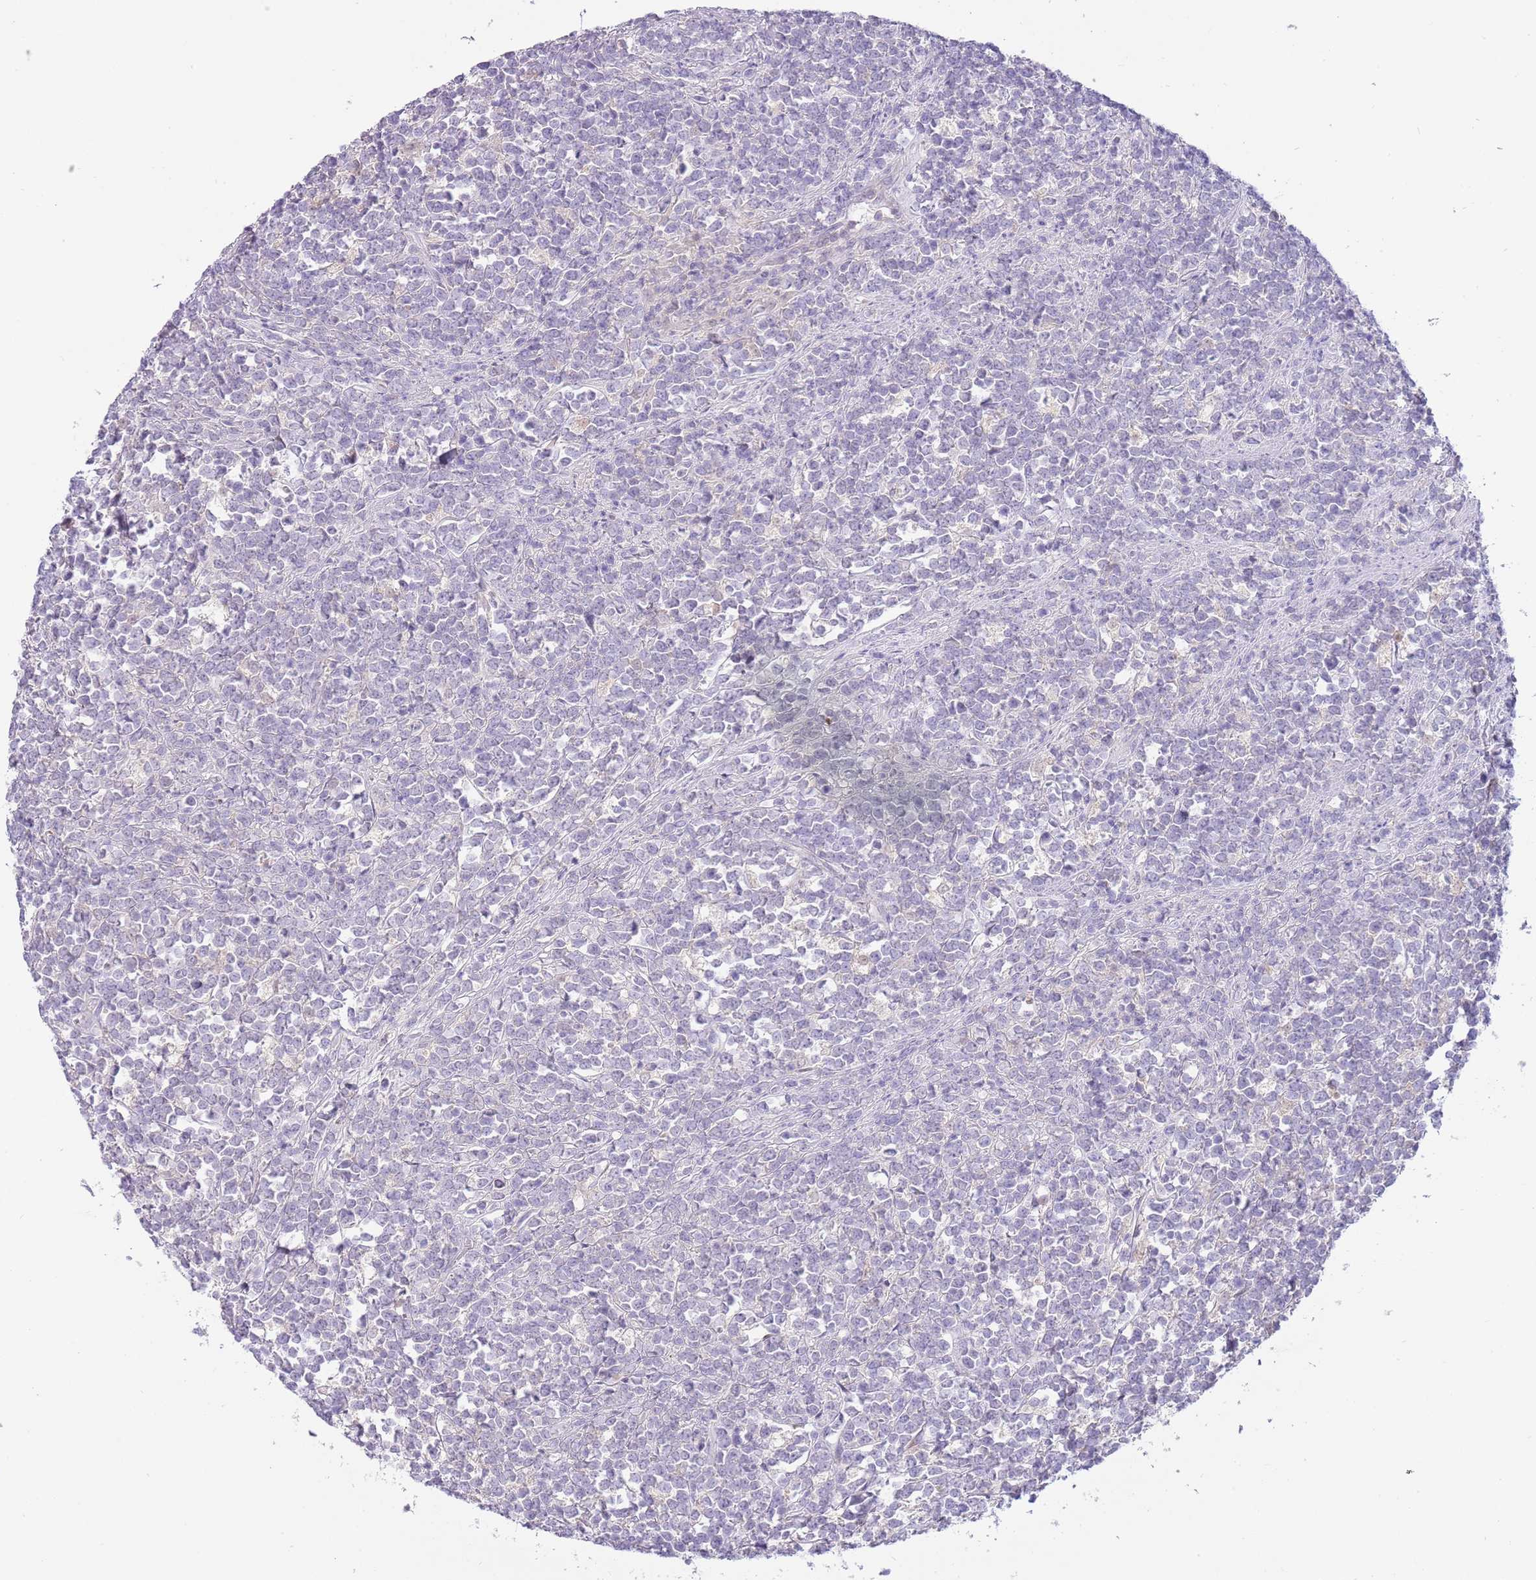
{"staining": {"intensity": "negative", "quantity": "none", "location": "none"}, "tissue": "lymphoma", "cell_type": "Tumor cells", "image_type": "cancer", "snomed": [{"axis": "morphology", "description": "Malignant lymphoma, non-Hodgkin's type, High grade"}, {"axis": "topography", "description": "Small intestine"}, {"axis": "topography", "description": "Colon"}], "caption": "This is a image of immunohistochemistry staining of high-grade malignant lymphoma, non-Hodgkin's type, which shows no expression in tumor cells.", "gene": "CFAP73", "patient": {"sex": "male", "age": 8}}